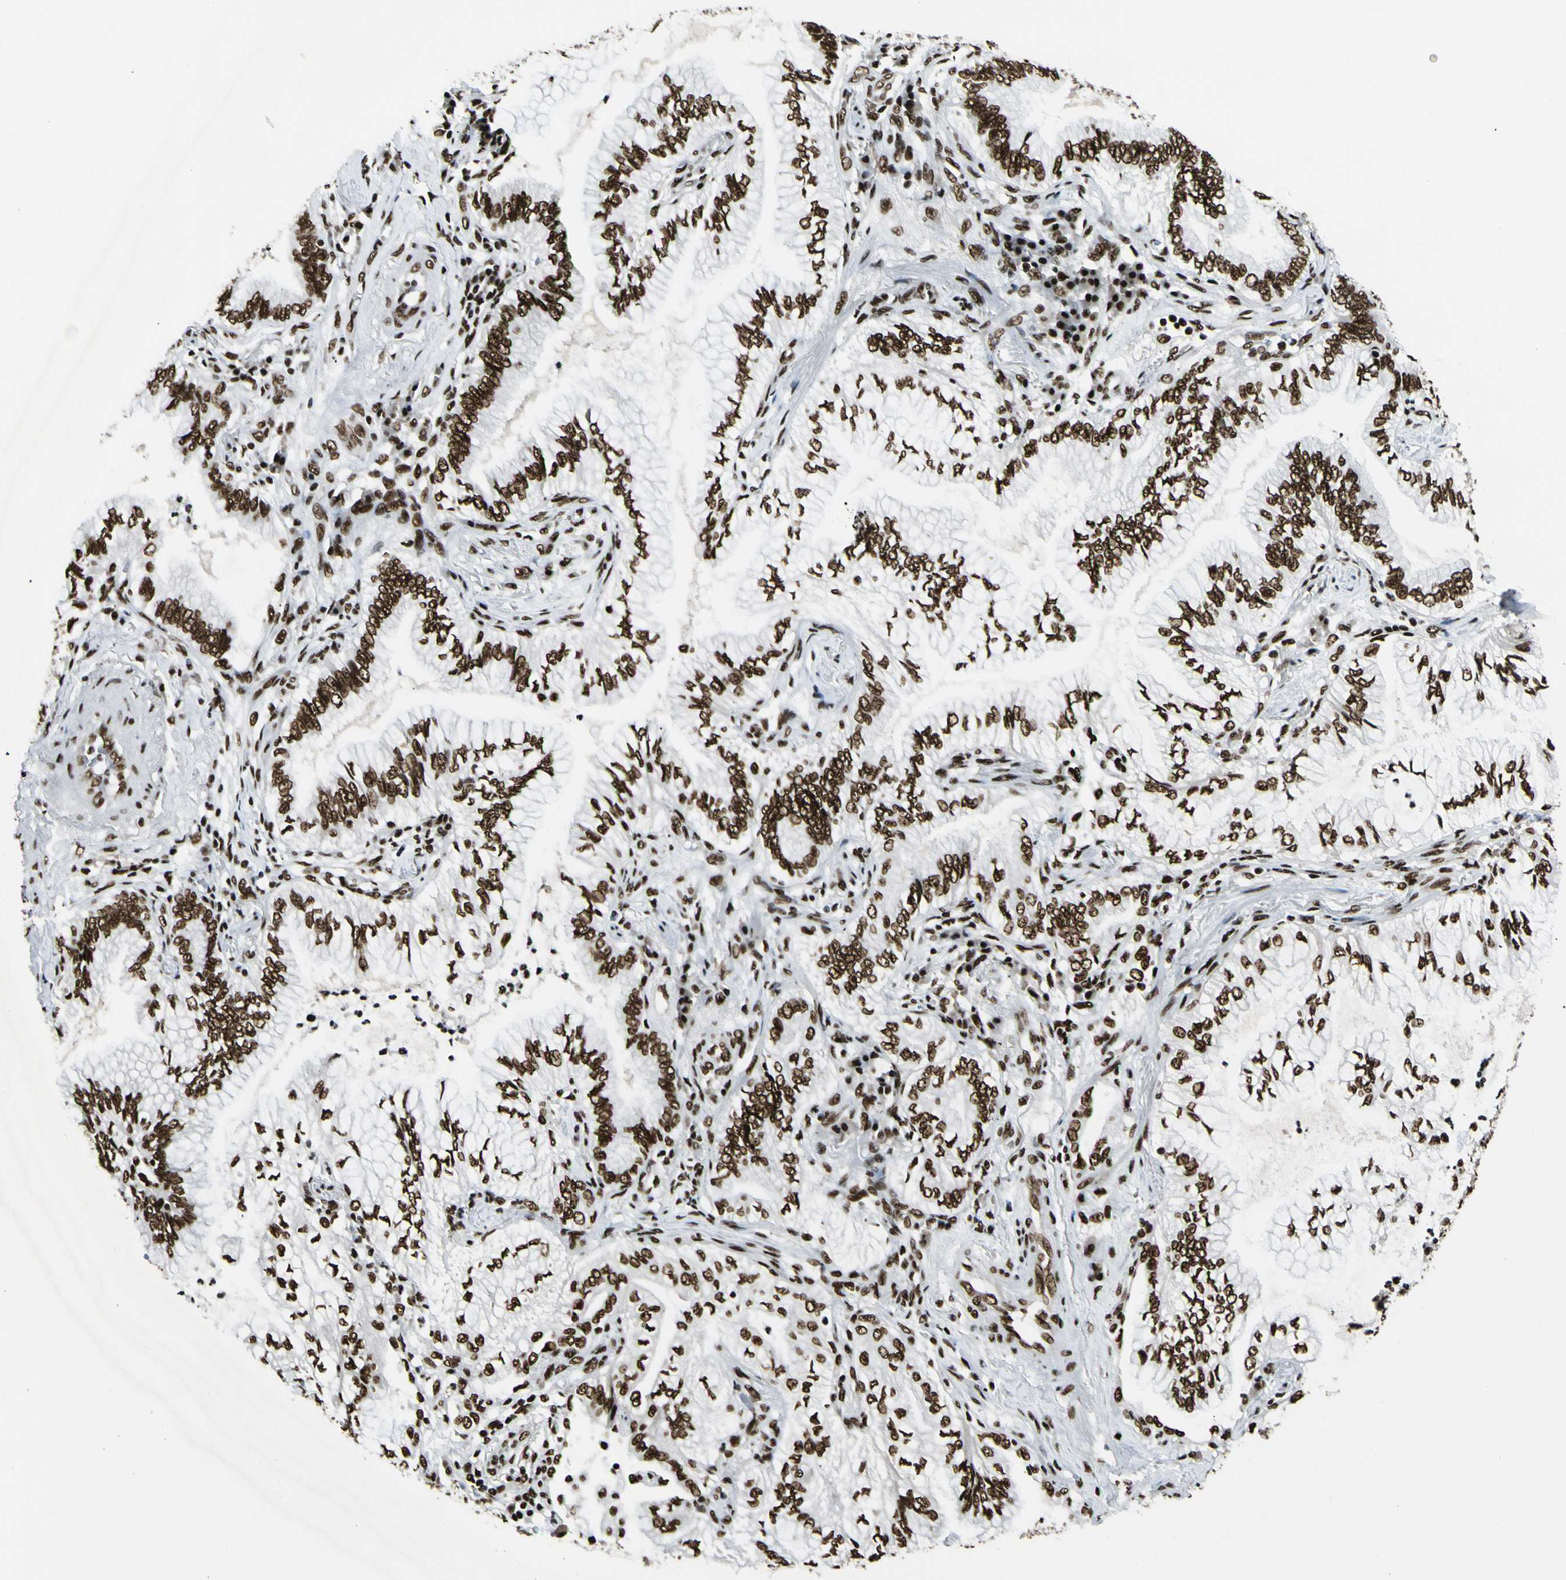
{"staining": {"intensity": "strong", "quantity": ">75%", "location": "nuclear"}, "tissue": "lung cancer", "cell_type": "Tumor cells", "image_type": "cancer", "snomed": [{"axis": "morphology", "description": "Normal tissue, NOS"}, {"axis": "morphology", "description": "Adenocarcinoma, NOS"}, {"axis": "topography", "description": "Bronchus"}, {"axis": "topography", "description": "Lung"}], "caption": "Adenocarcinoma (lung) was stained to show a protein in brown. There is high levels of strong nuclear staining in about >75% of tumor cells.", "gene": "CCAR1", "patient": {"sex": "female", "age": 70}}